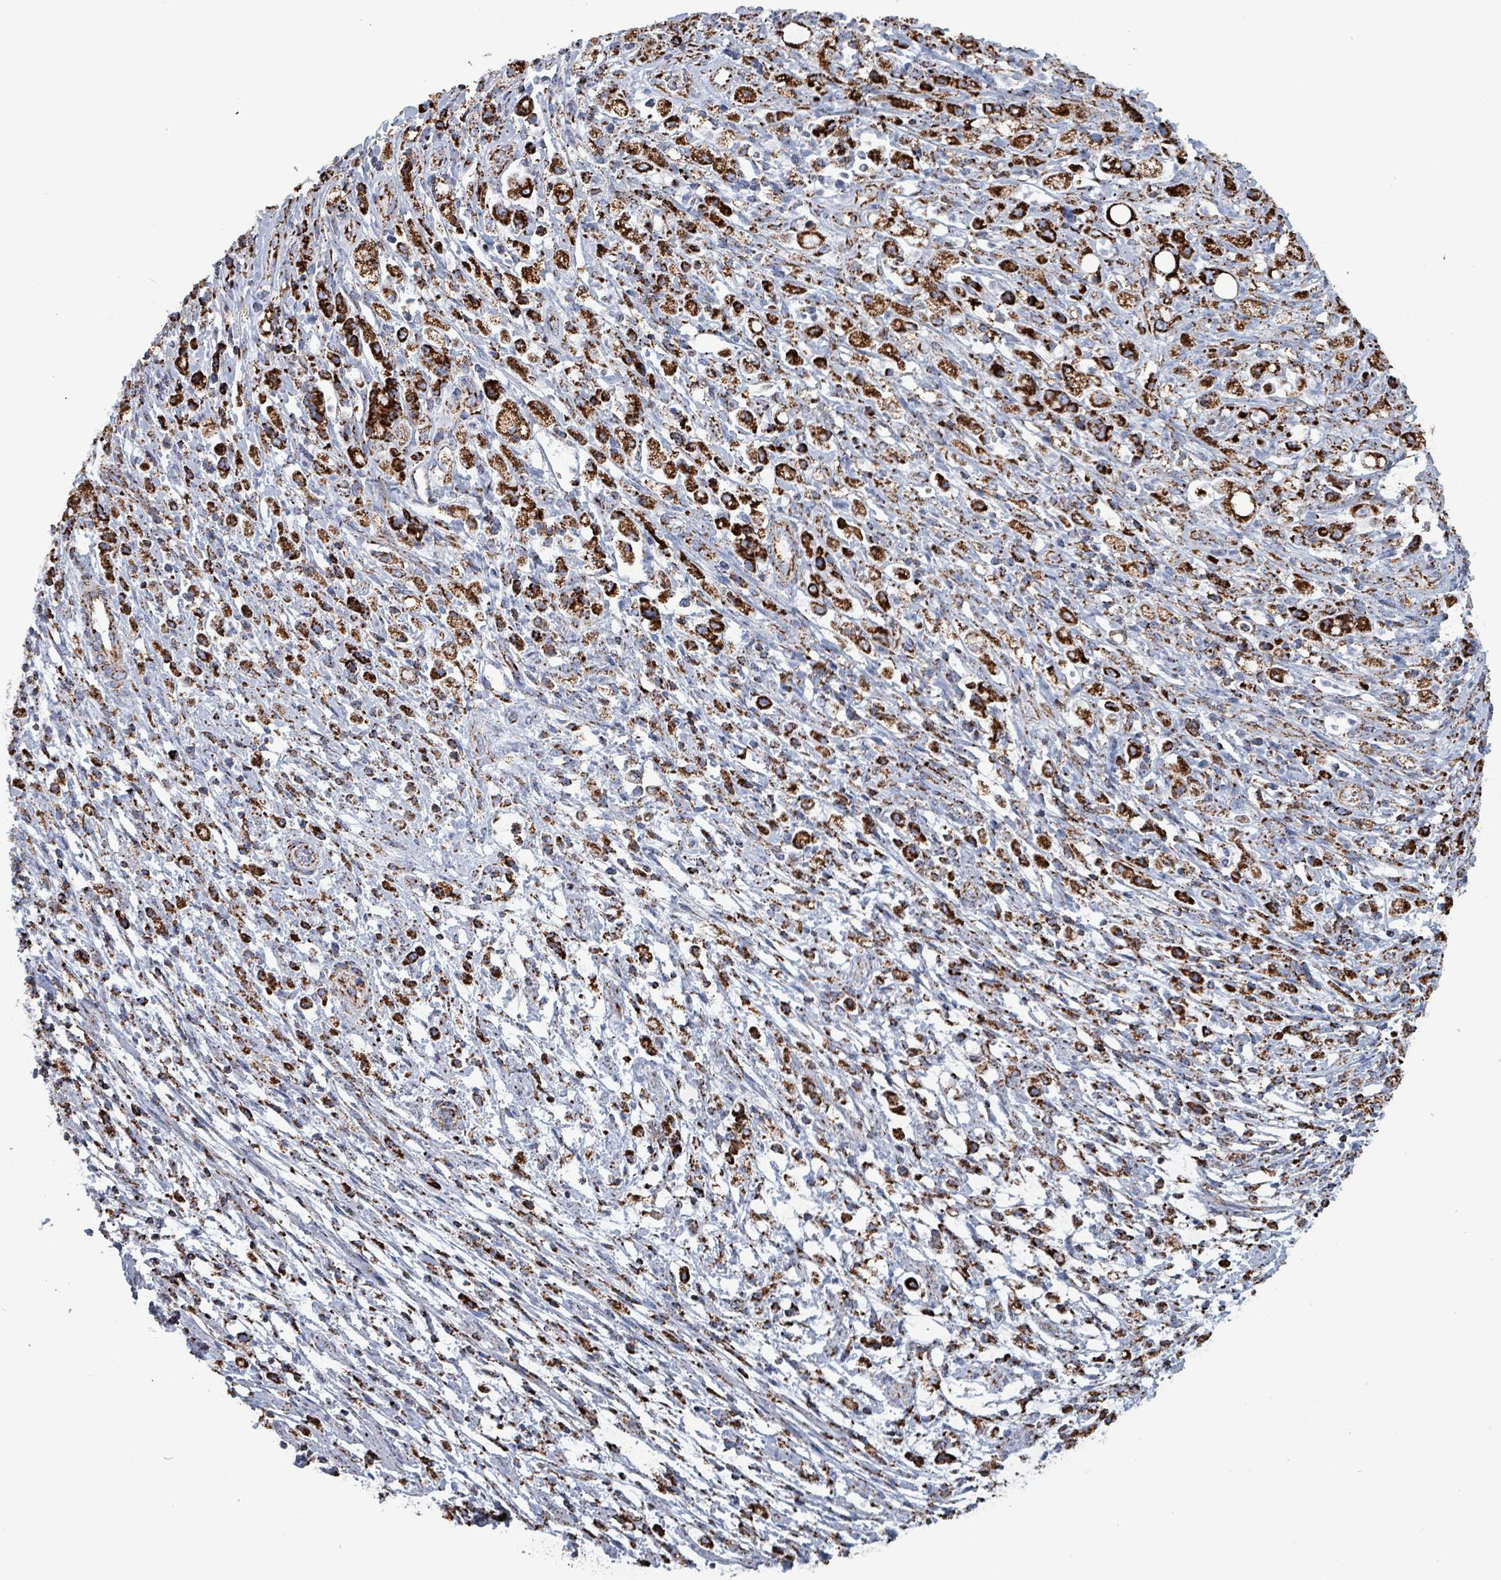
{"staining": {"intensity": "strong", "quantity": ">75%", "location": "cytoplasmic/membranous"}, "tissue": "stomach cancer", "cell_type": "Tumor cells", "image_type": "cancer", "snomed": [{"axis": "morphology", "description": "Adenocarcinoma, NOS"}, {"axis": "topography", "description": "Stomach"}], "caption": "Protein expression analysis of human stomach cancer reveals strong cytoplasmic/membranous positivity in approximately >75% of tumor cells.", "gene": "IDH3B", "patient": {"sex": "female", "age": 60}}